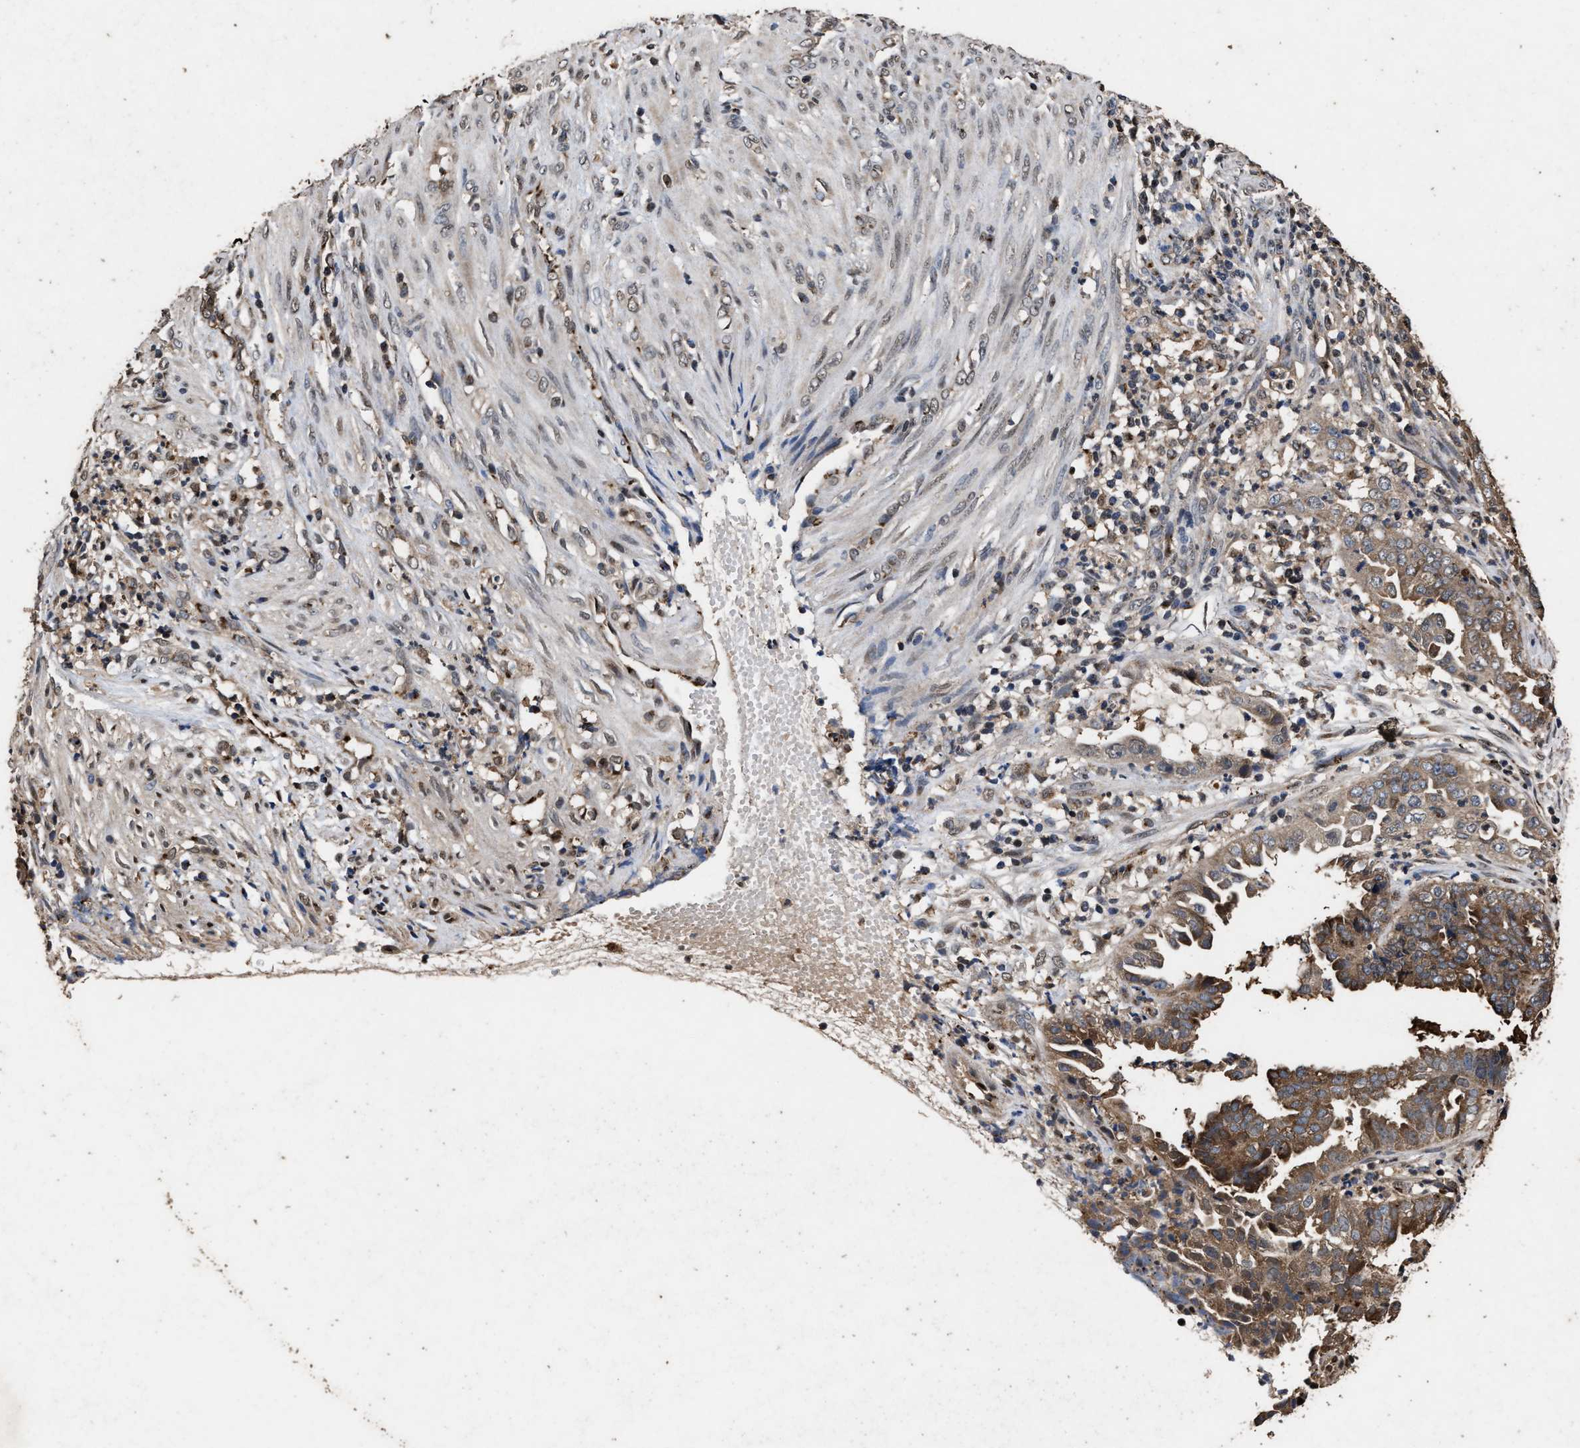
{"staining": {"intensity": "strong", "quantity": ">75%", "location": "cytoplasmic/membranous"}, "tissue": "endometrial cancer", "cell_type": "Tumor cells", "image_type": "cancer", "snomed": [{"axis": "morphology", "description": "Adenocarcinoma, NOS"}, {"axis": "topography", "description": "Endometrium"}], "caption": "Immunohistochemical staining of endometrial adenocarcinoma reveals strong cytoplasmic/membranous protein positivity in approximately >75% of tumor cells.", "gene": "TPST2", "patient": {"sex": "female", "age": 51}}